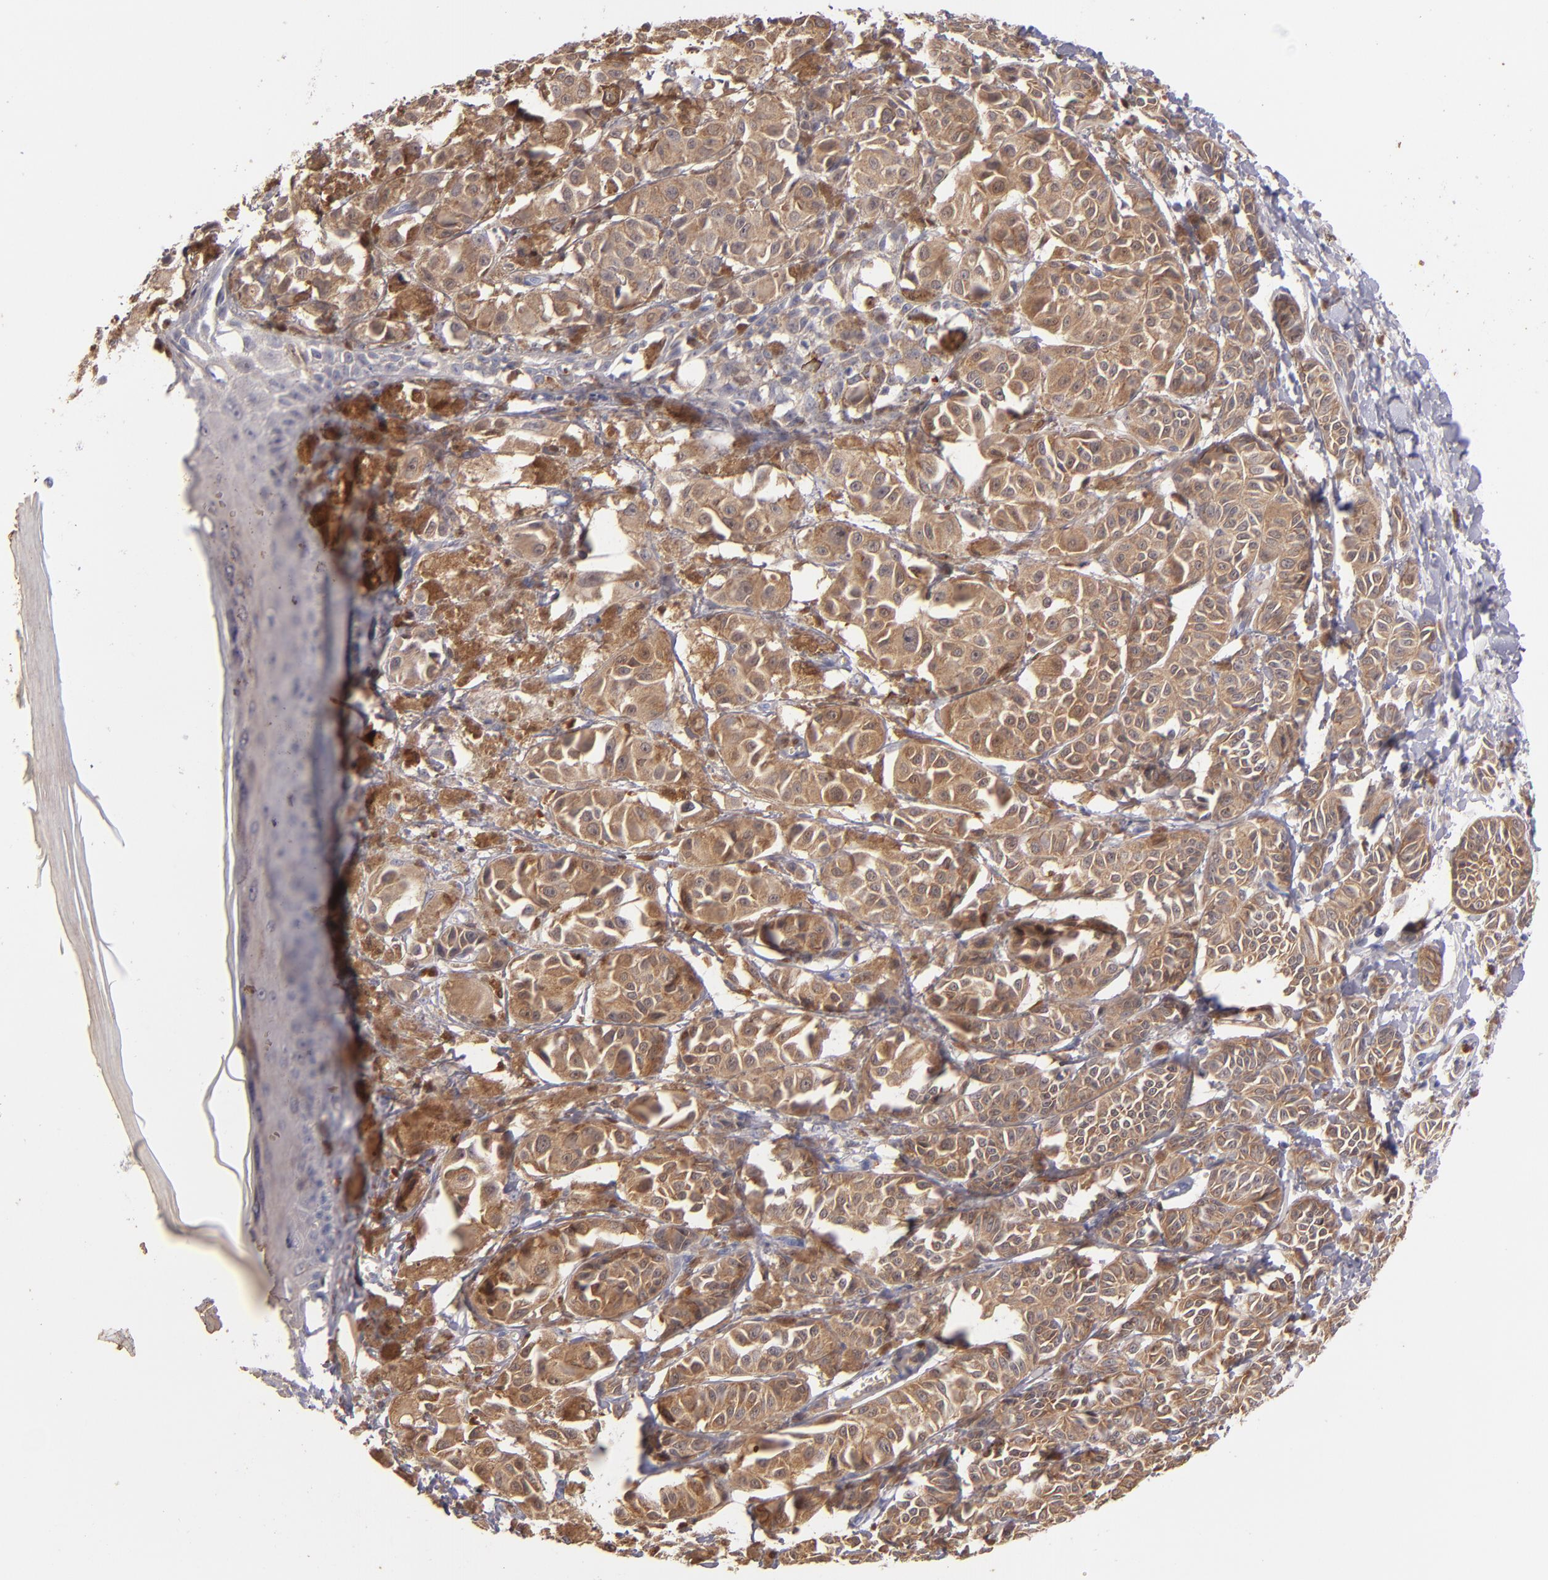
{"staining": {"intensity": "strong", "quantity": ">75%", "location": "cytoplasmic/membranous"}, "tissue": "melanoma", "cell_type": "Tumor cells", "image_type": "cancer", "snomed": [{"axis": "morphology", "description": "Malignant melanoma, NOS"}, {"axis": "topography", "description": "Skin"}], "caption": "Malignant melanoma stained with immunohistochemistry (IHC) displays strong cytoplasmic/membranous expression in about >75% of tumor cells.", "gene": "PRKCD", "patient": {"sex": "male", "age": 76}}